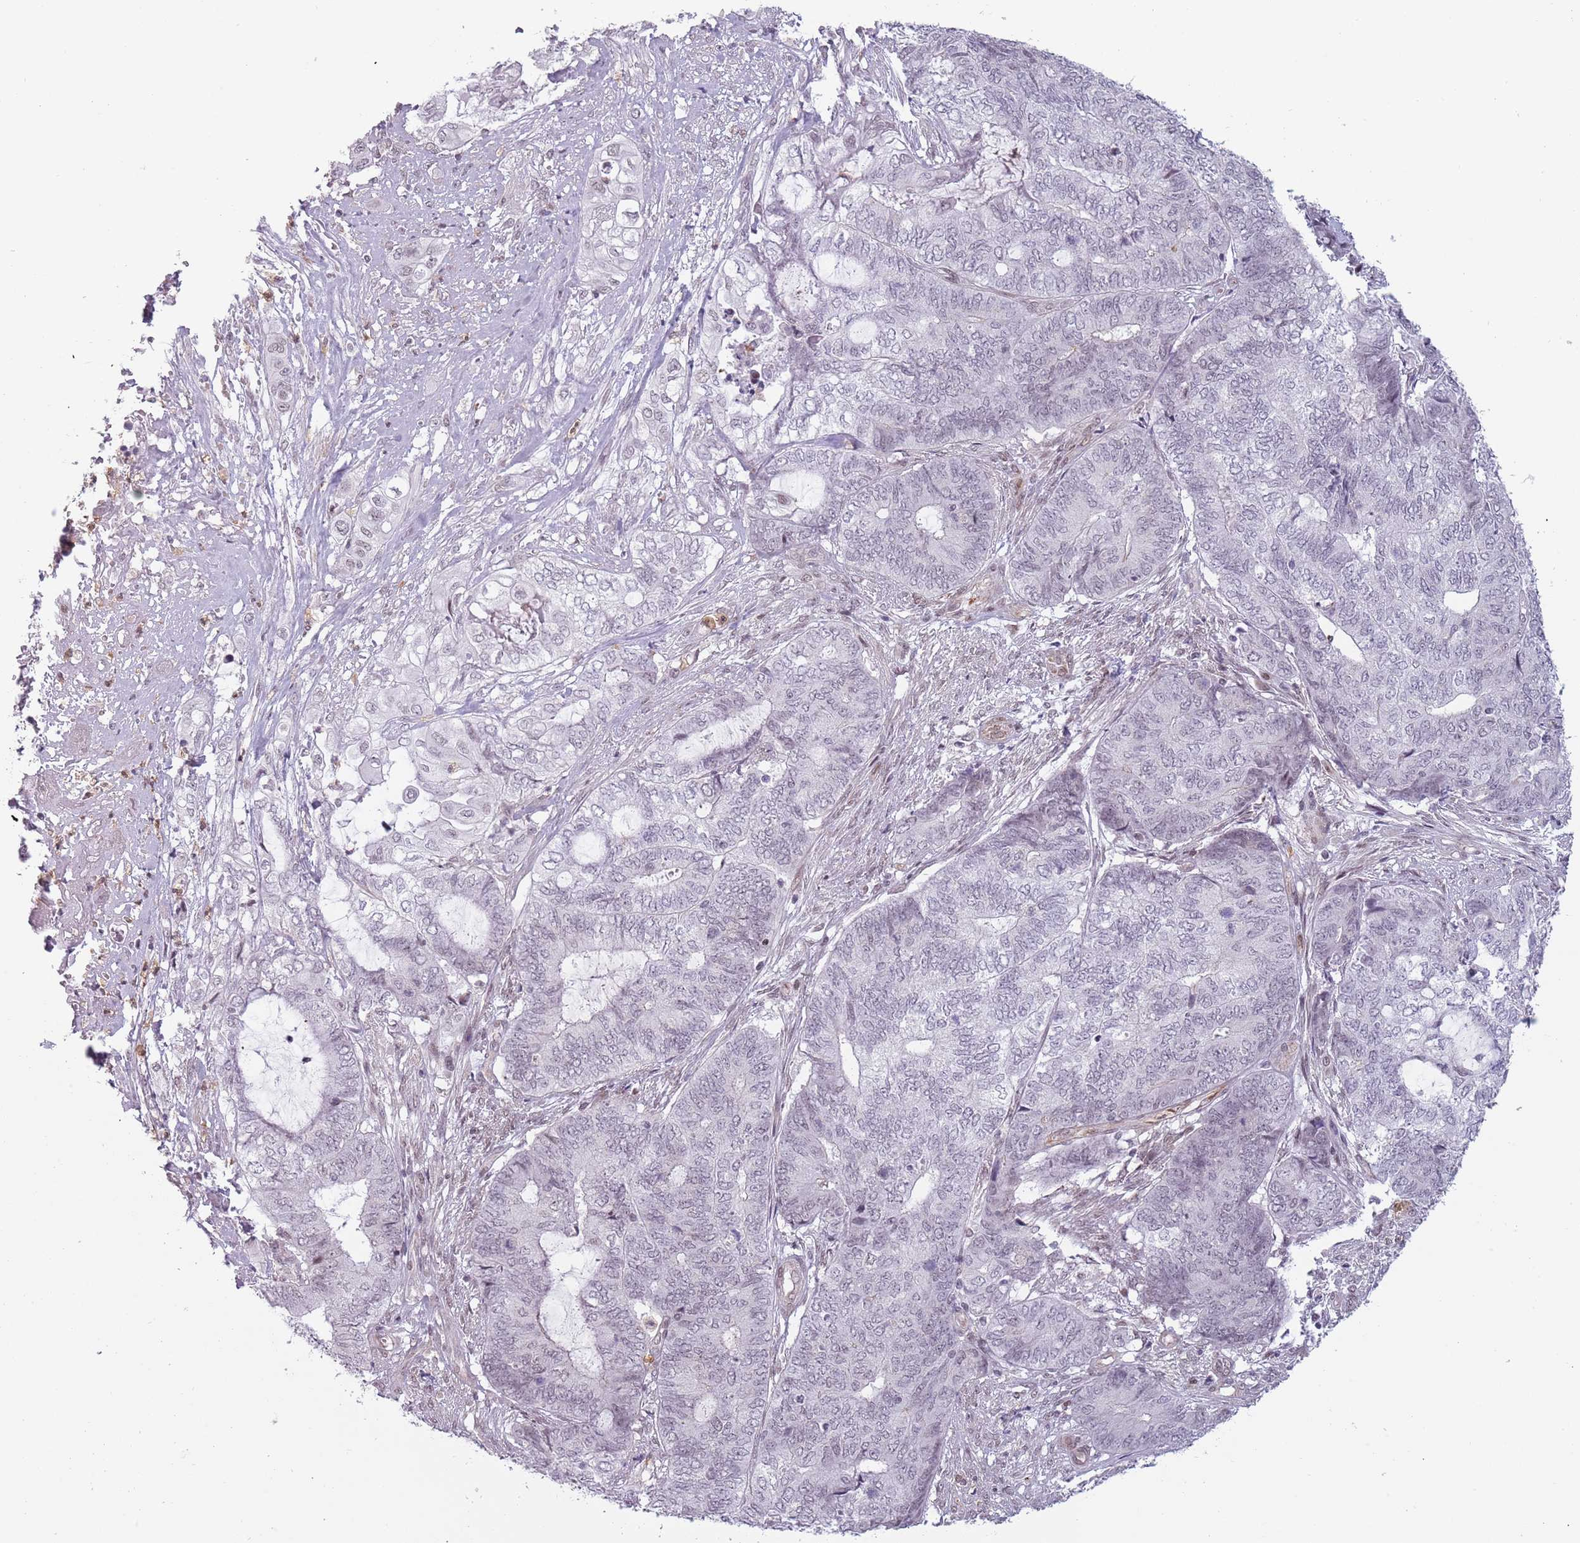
{"staining": {"intensity": "negative", "quantity": "none", "location": "none"}, "tissue": "endometrial cancer", "cell_type": "Tumor cells", "image_type": "cancer", "snomed": [{"axis": "morphology", "description": "Adenocarcinoma, NOS"}, {"axis": "topography", "description": "Uterus"}, {"axis": "topography", "description": "Endometrium"}], "caption": "Tumor cells show no significant protein expression in adenocarcinoma (endometrial).", "gene": "REXO4", "patient": {"sex": "female", "age": 70}}